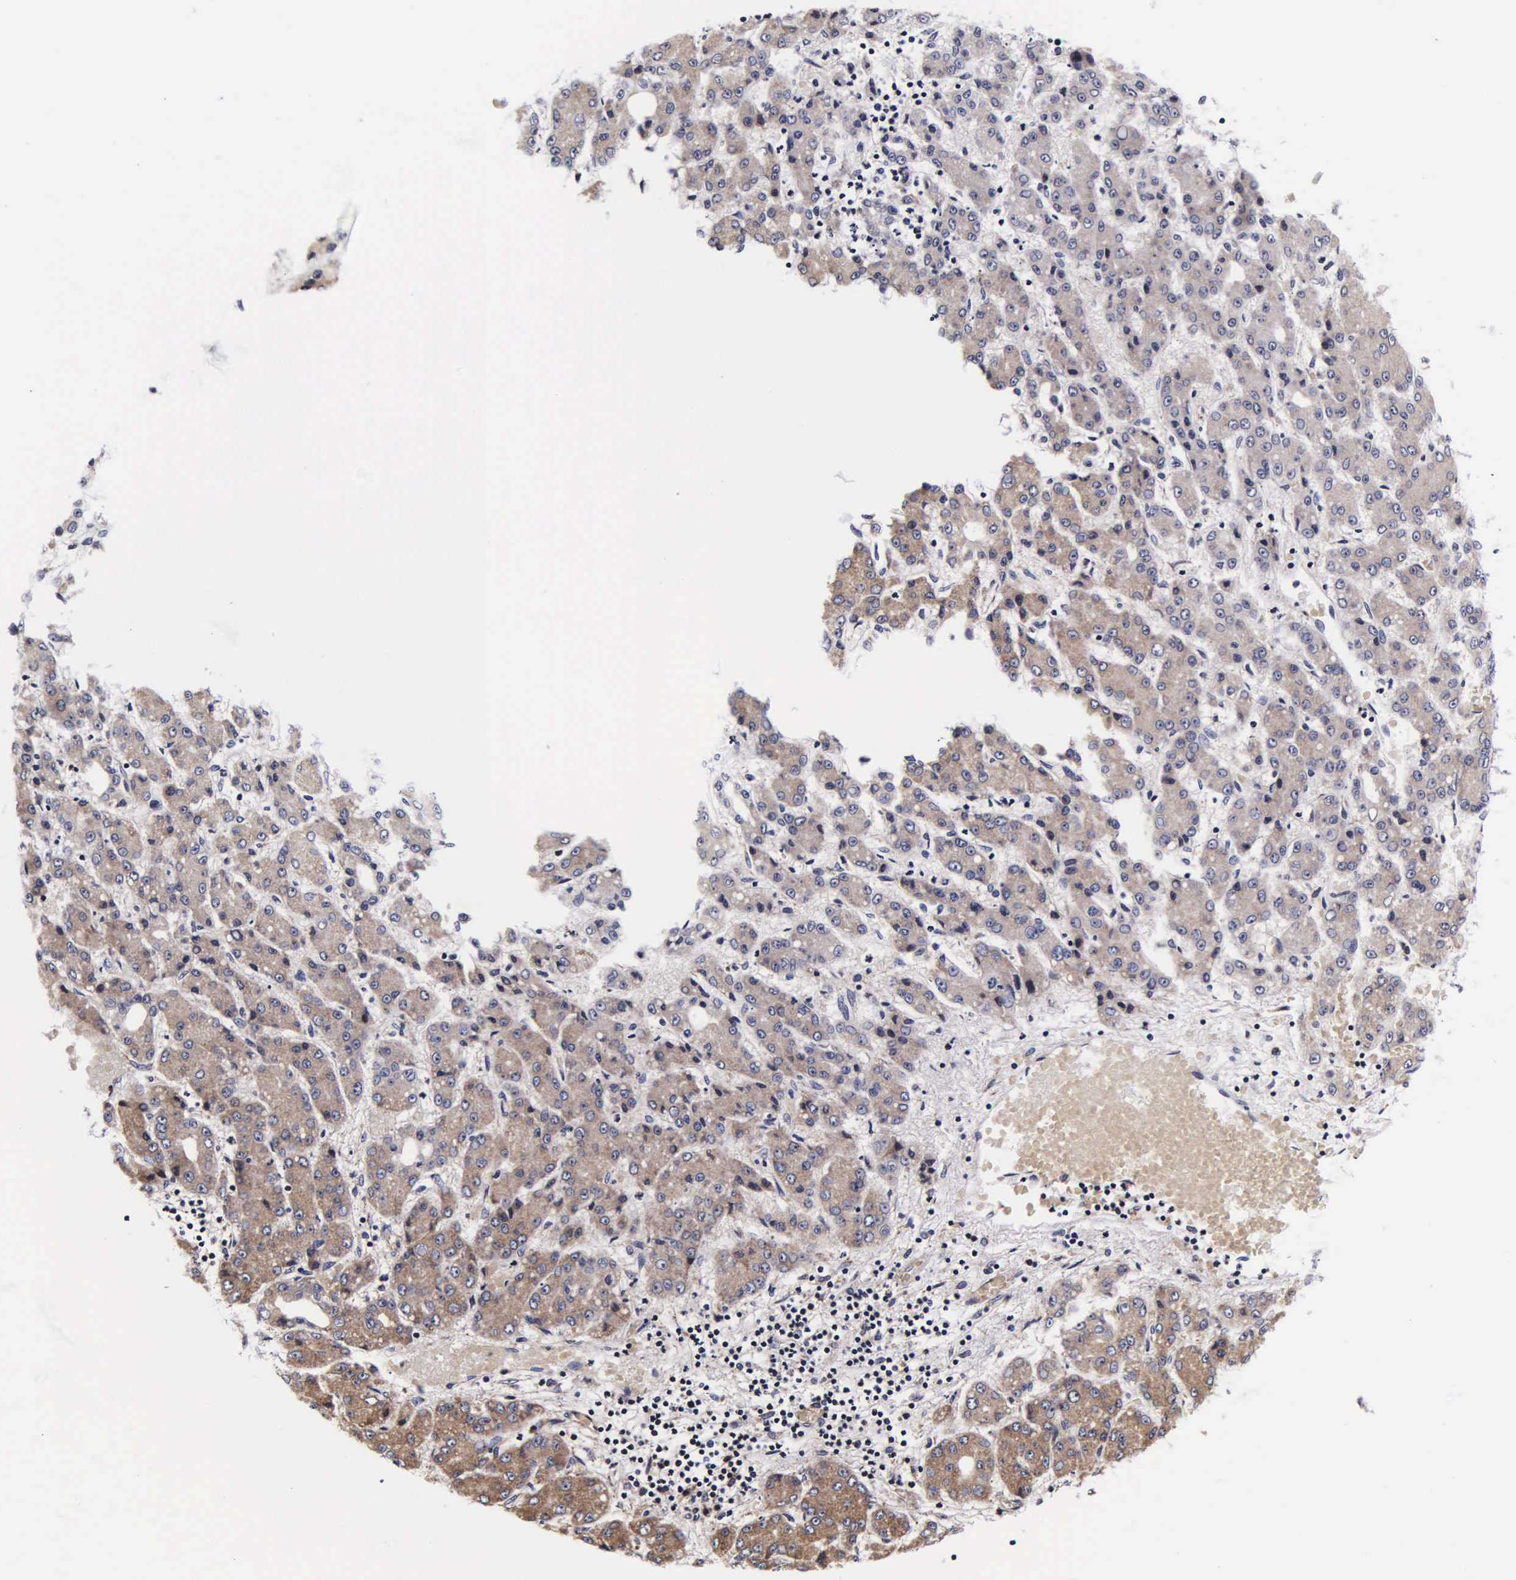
{"staining": {"intensity": "weak", "quantity": ">75%", "location": "cytoplasmic/membranous"}, "tissue": "liver cancer", "cell_type": "Tumor cells", "image_type": "cancer", "snomed": [{"axis": "morphology", "description": "Carcinoma, Hepatocellular, NOS"}, {"axis": "topography", "description": "Liver"}], "caption": "The histopathology image shows immunohistochemical staining of hepatocellular carcinoma (liver). There is weak cytoplasmic/membranous expression is present in approximately >75% of tumor cells.", "gene": "PSMA3", "patient": {"sex": "male", "age": 69}}